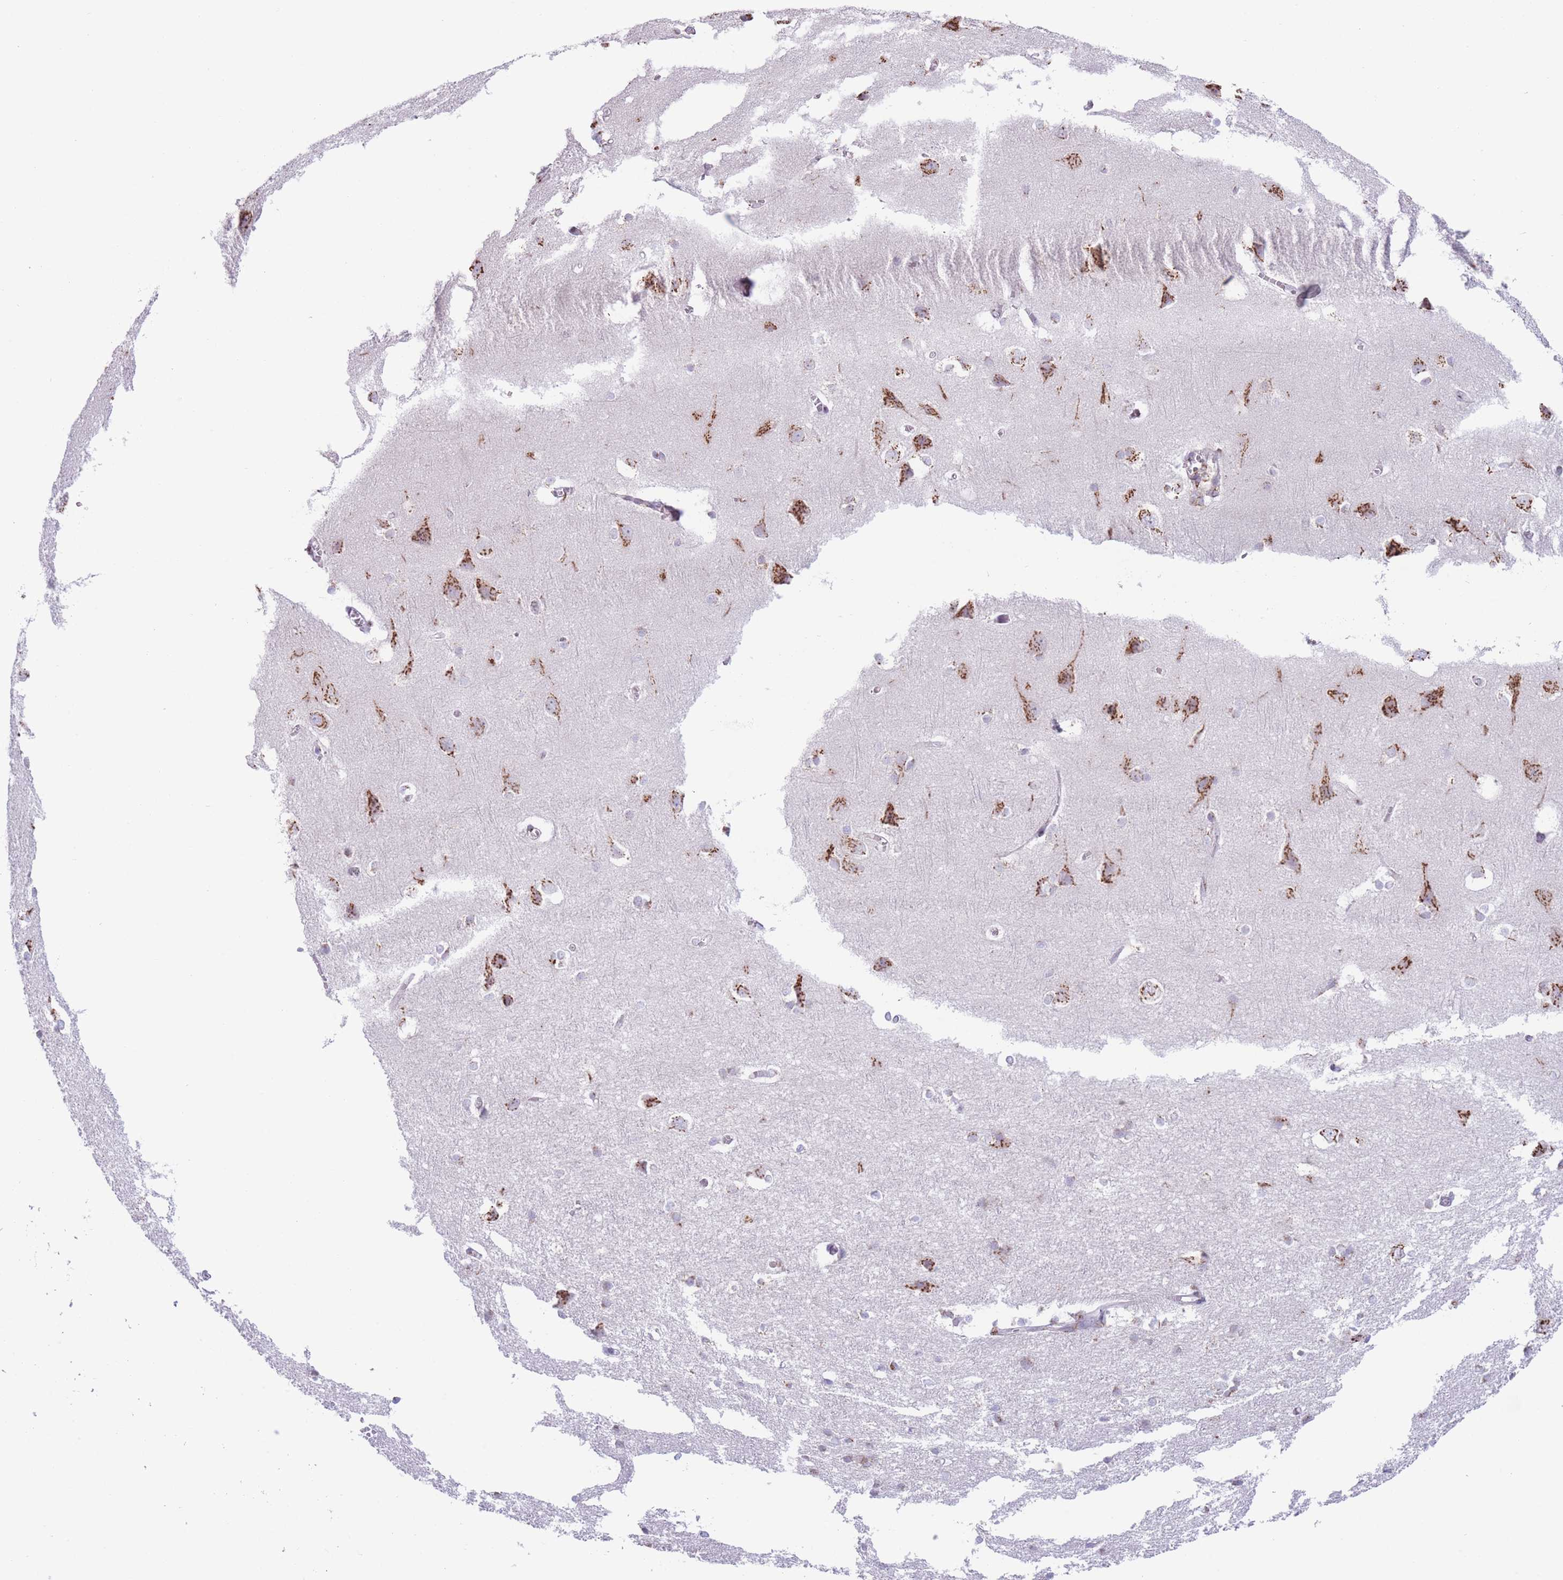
{"staining": {"intensity": "negative", "quantity": "none", "location": "none"}, "tissue": "cerebral cortex", "cell_type": "Endothelial cells", "image_type": "normal", "snomed": [{"axis": "morphology", "description": "Normal tissue, NOS"}, {"axis": "topography", "description": "Cerebral cortex"}], "caption": "DAB immunohistochemical staining of normal cerebral cortex displays no significant staining in endothelial cells. The staining is performed using DAB (3,3'-diaminobenzidine) brown chromogen with nuclei counter-stained in using hematoxylin.", "gene": "MPND", "patient": {"sex": "male", "age": 37}}